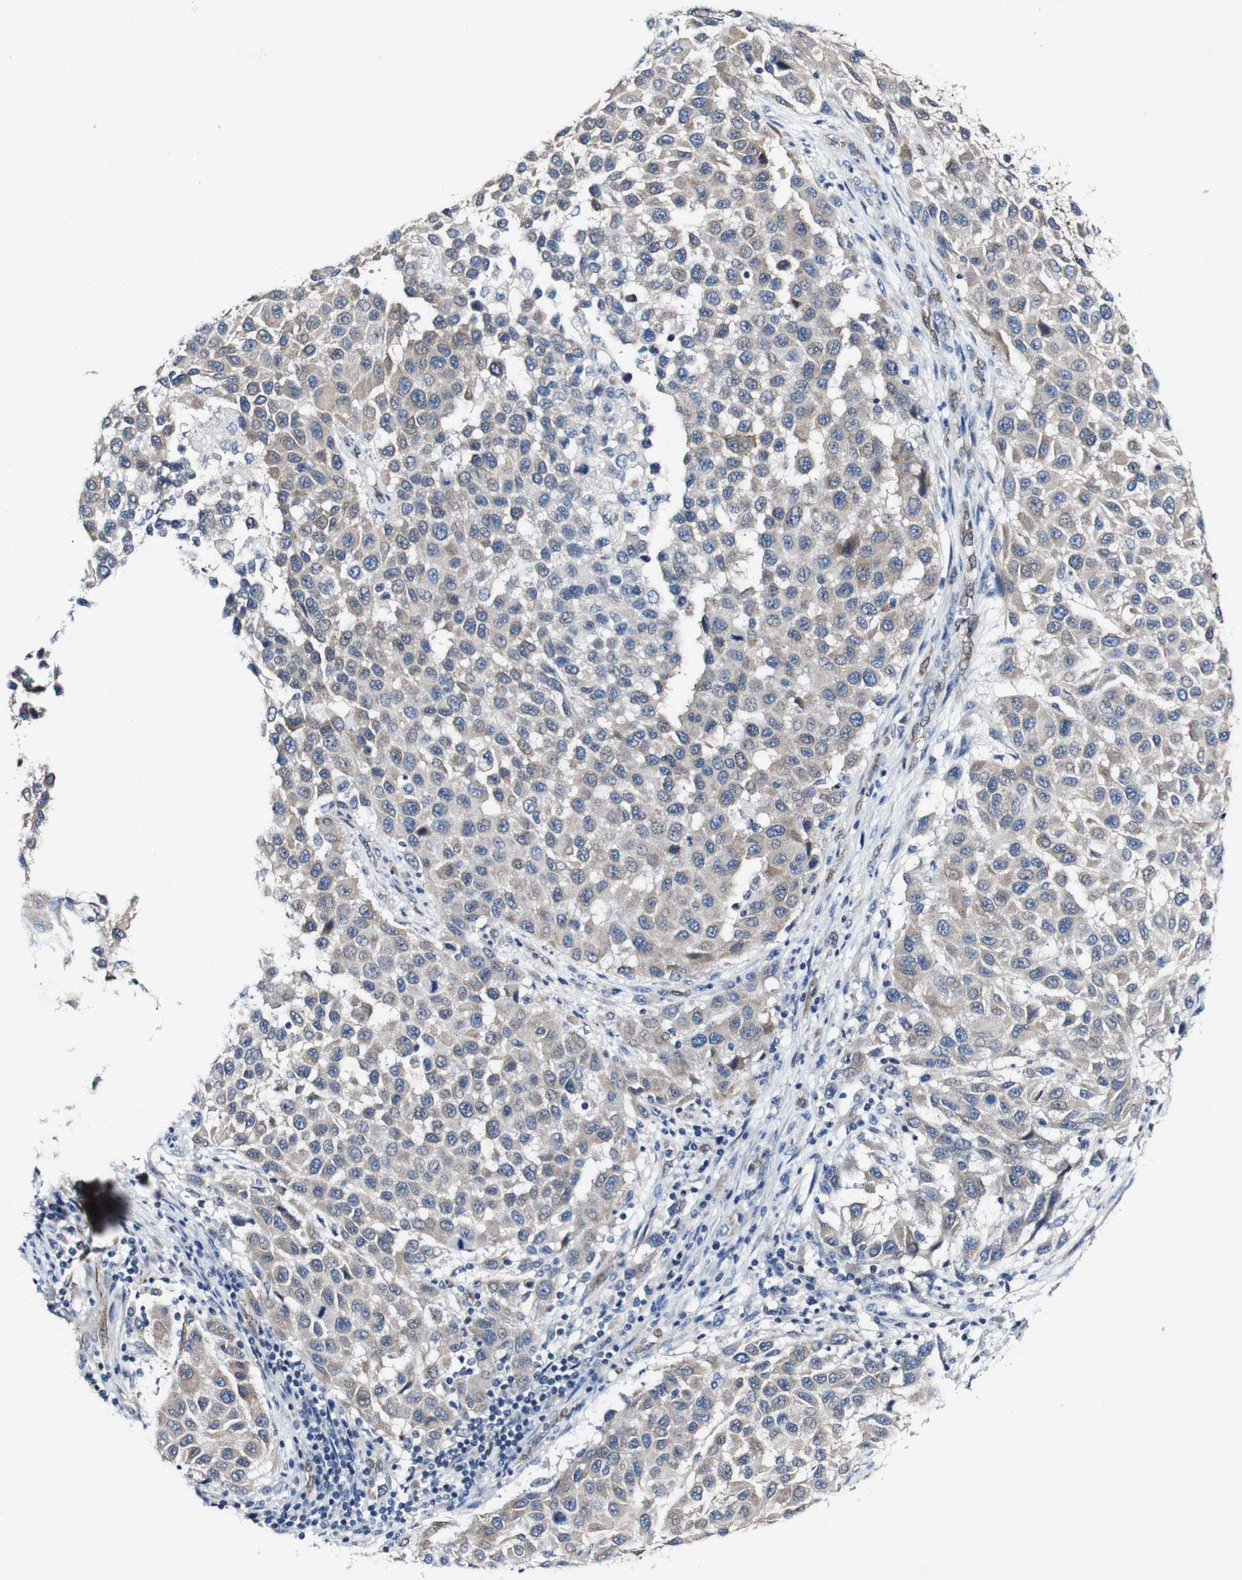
{"staining": {"intensity": "weak", "quantity": ">75%", "location": "cytoplasmic/membranous"}, "tissue": "melanoma", "cell_type": "Tumor cells", "image_type": "cancer", "snomed": [{"axis": "morphology", "description": "Malignant melanoma, Metastatic site"}, {"axis": "topography", "description": "Lymph node"}], "caption": "Immunohistochemical staining of human malignant melanoma (metastatic site) exhibits weak cytoplasmic/membranous protein positivity in approximately >75% of tumor cells. The staining is performed using DAB (3,3'-diaminobenzidine) brown chromogen to label protein expression. The nuclei are counter-stained blue using hematoxylin.", "gene": "GRAMD1A", "patient": {"sex": "male", "age": 61}}